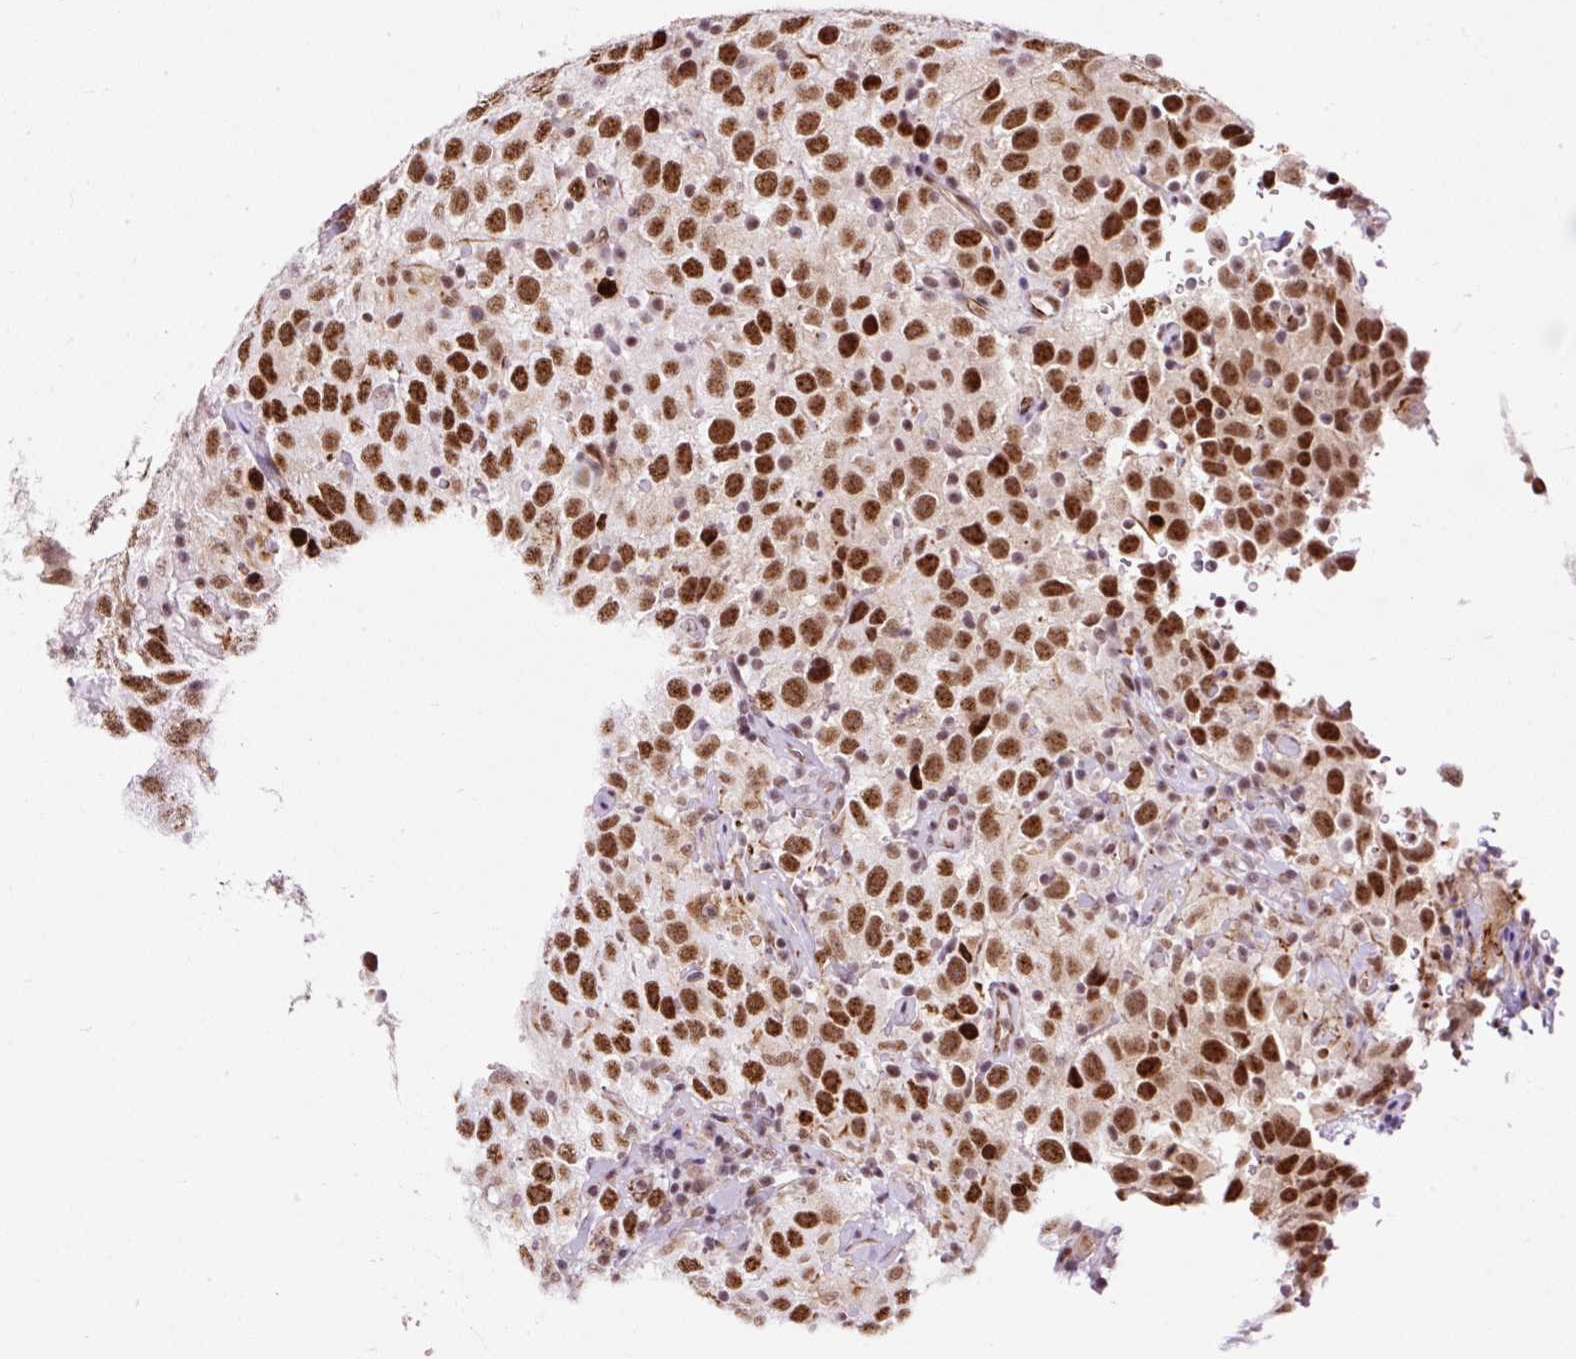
{"staining": {"intensity": "strong", "quantity": ">75%", "location": "nuclear"}, "tissue": "testis cancer", "cell_type": "Tumor cells", "image_type": "cancer", "snomed": [{"axis": "morphology", "description": "Seminoma, NOS"}, {"axis": "topography", "description": "Testis"}], "caption": "This is a micrograph of IHC staining of testis cancer (seminoma), which shows strong staining in the nuclear of tumor cells.", "gene": "LUC7L2", "patient": {"sex": "male", "age": 41}}